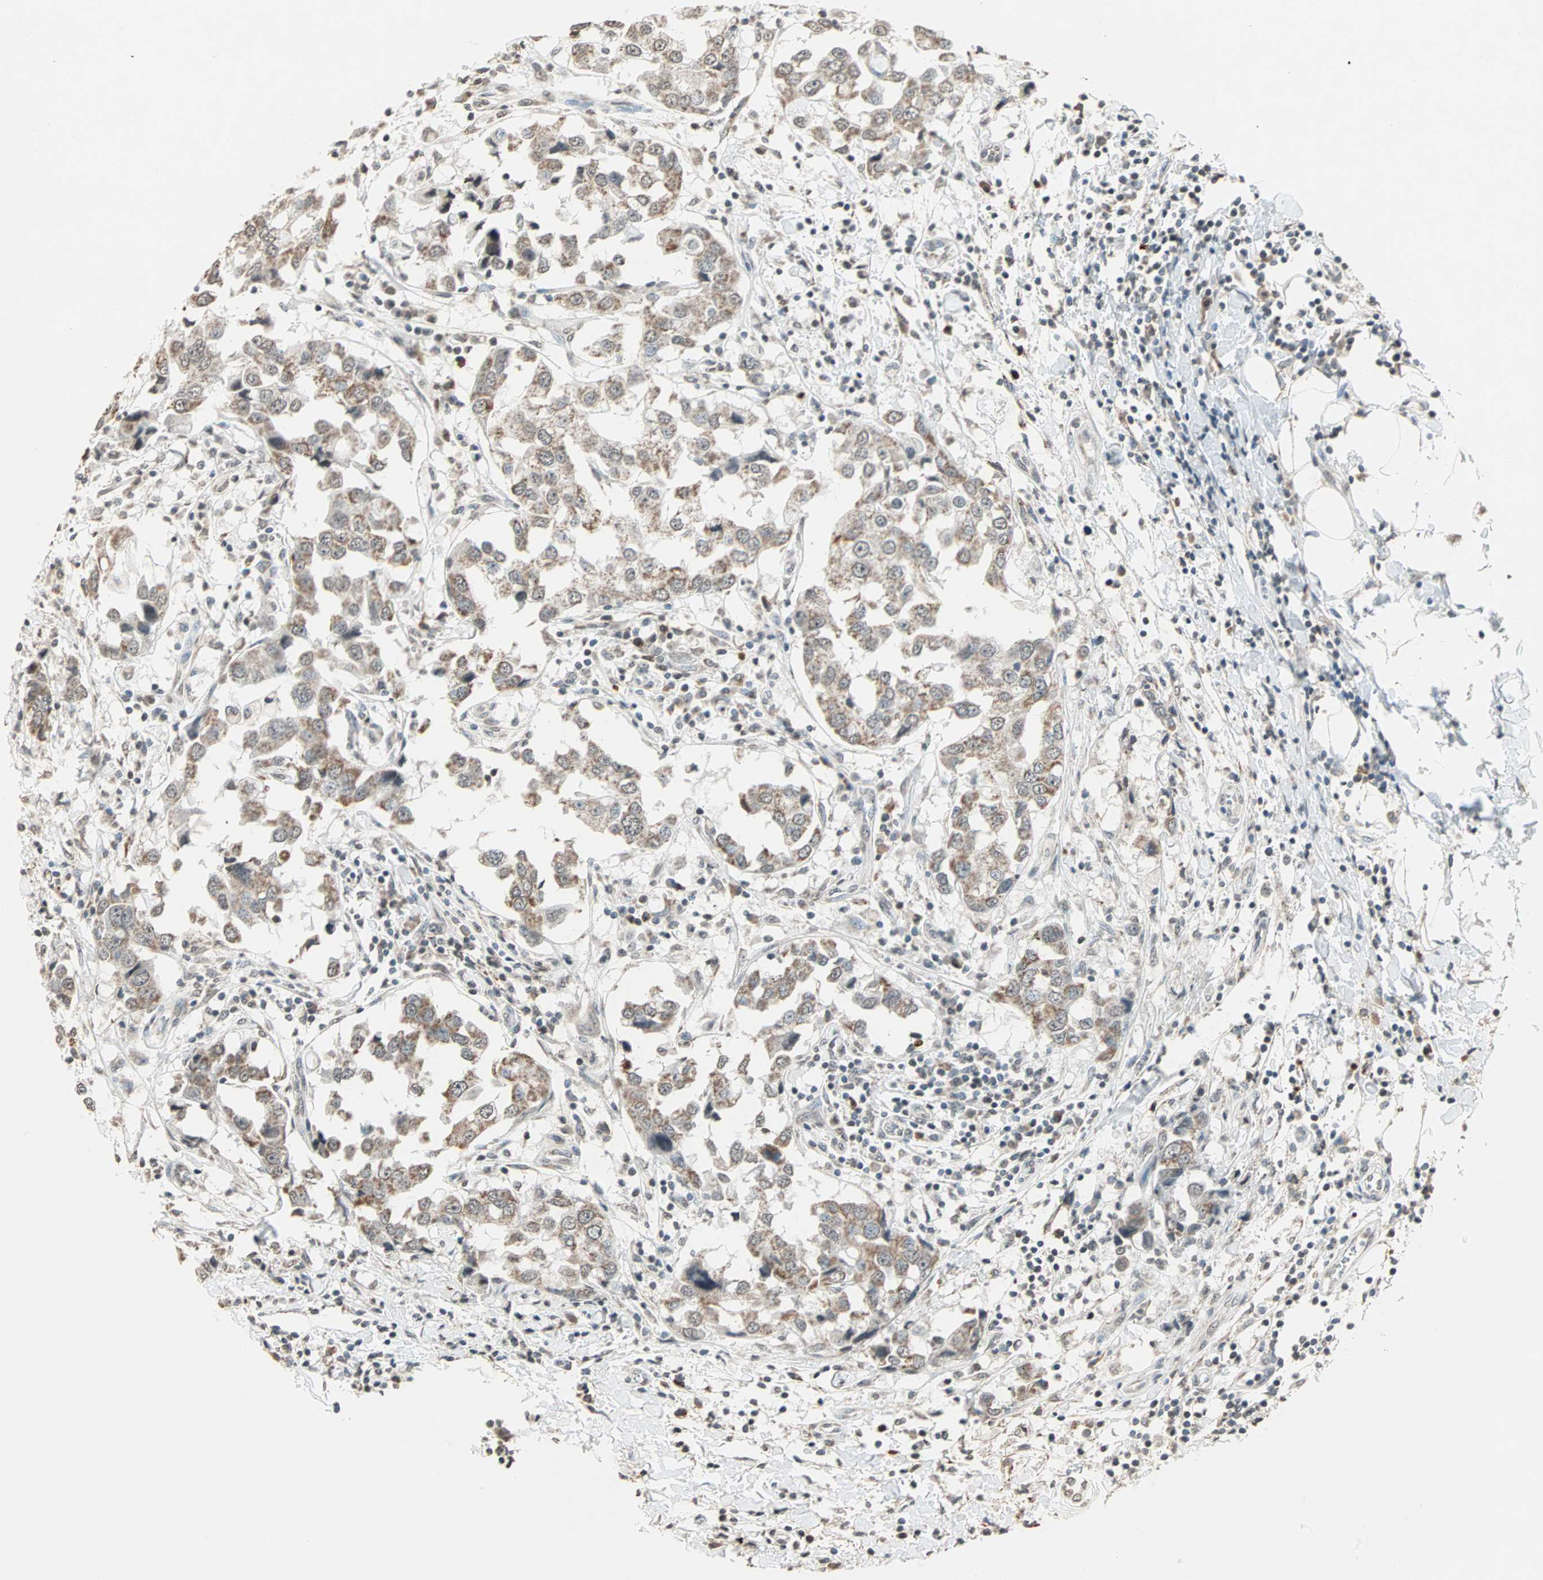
{"staining": {"intensity": "moderate", "quantity": ">75%", "location": "cytoplasmic/membranous"}, "tissue": "breast cancer", "cell_type": "Tumor cells", "image_type": "cancer", "snomed": [{"axis": "morphology", "description": "Duct carcinoma"}, {"axis": "topography", "description": "Breast"}], "caption": "This is an image of IHC staining of intraductal carcinoma (breast), which shows moderate positivity in the cytoplasmic/membranous of tumor cells.", "gene": "PRELID1", "patient": {"sex": "female", "age": 27}}